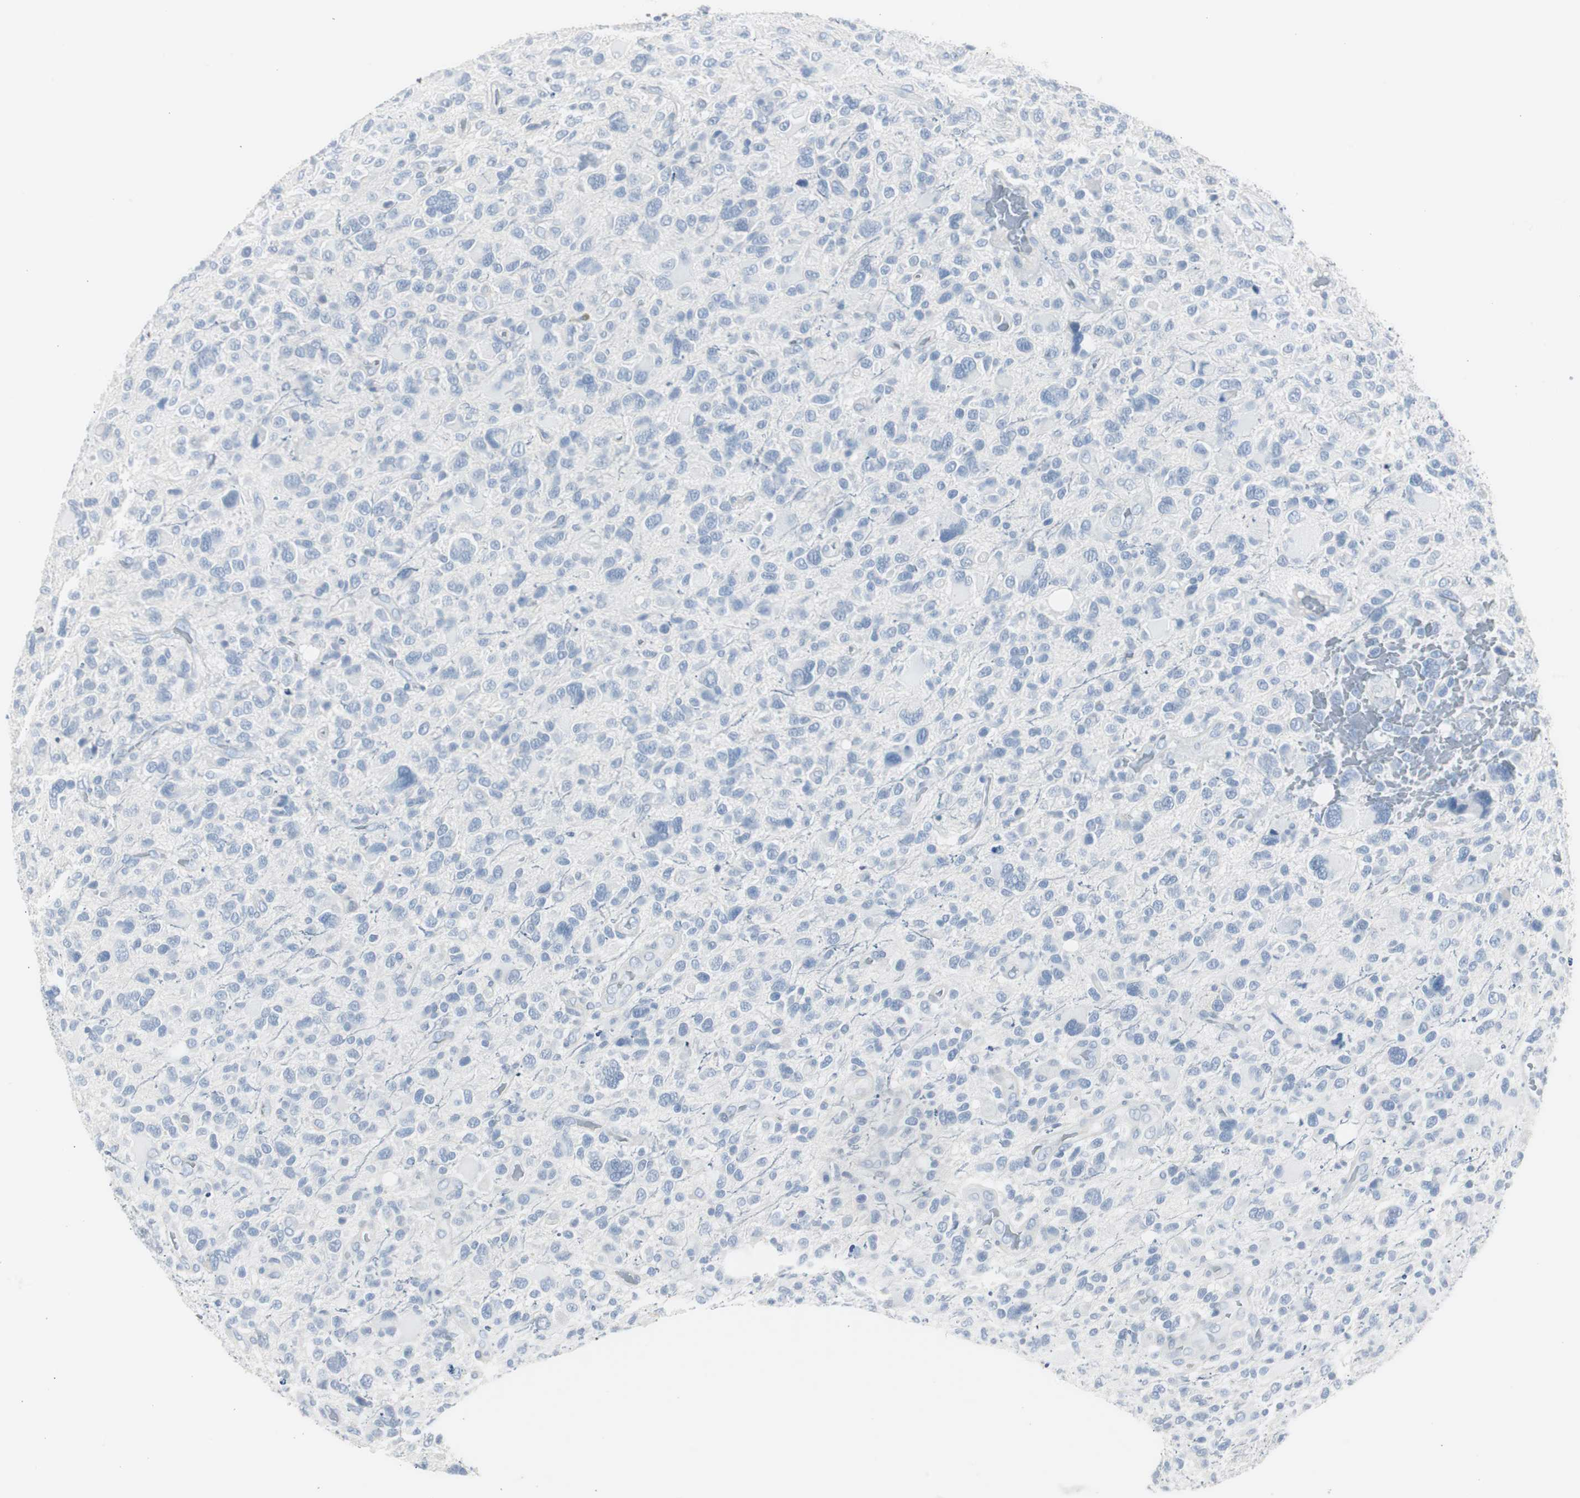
{"staining": {"intensity": "negative", "quantity": "none", "location": "none"}, "tissue": "glioma", "cell_type": "Tumor cells", "image_type": "cancer", "snomed": [{"axis": "morphology", "description": "Glioma, malignant, High grade"}, {"axis": "topography", "description": "Brain"}], "caption": "The immunohistochemistry (IHC) histopathology image has no significant staining in tumor cells of malignant high-grade glioma tissue. (Immunohistochemistry, brightfield microscopy, high magnification).", "gene": "S100A7", "patient": {"sex": "male", "age": 48}}